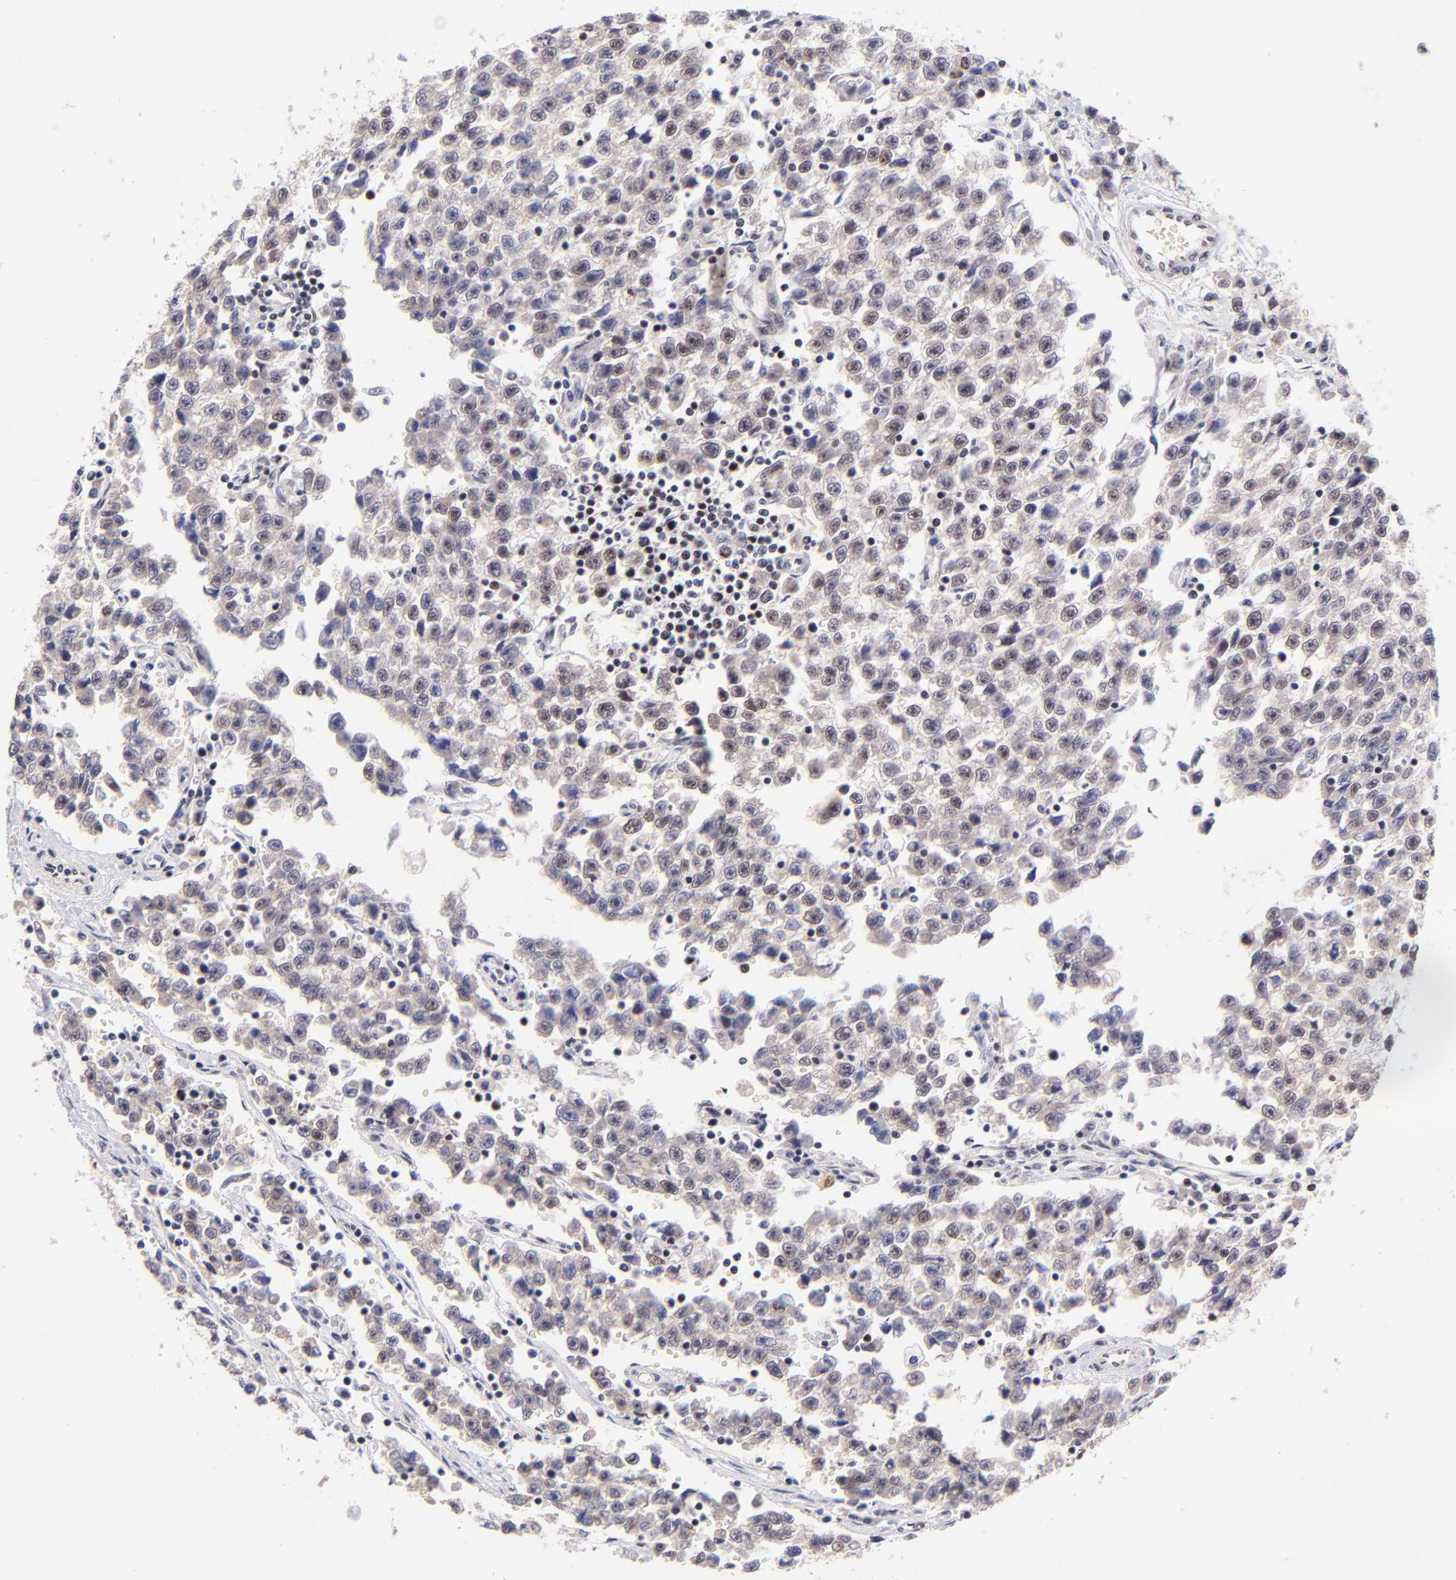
{"staining": {"intensity": "weak", "quantity": ">75%", "location": "nuclear"}, "tissue": "testis cancer", "cell_type": "Tumor cells", "image_type": "cancer", "snomed": [{"axis": "morphology", "description": "Seminoma, NOS"}, {"axis": "topography", "description": "Testis"}], "caption": "Weak nuclear expression for a protein is seen in approximately >75% of tumor cells of testis seminoma using IHC.", "gene": "MIDEAS", "patient": {"sex": "male", "age": 35}}